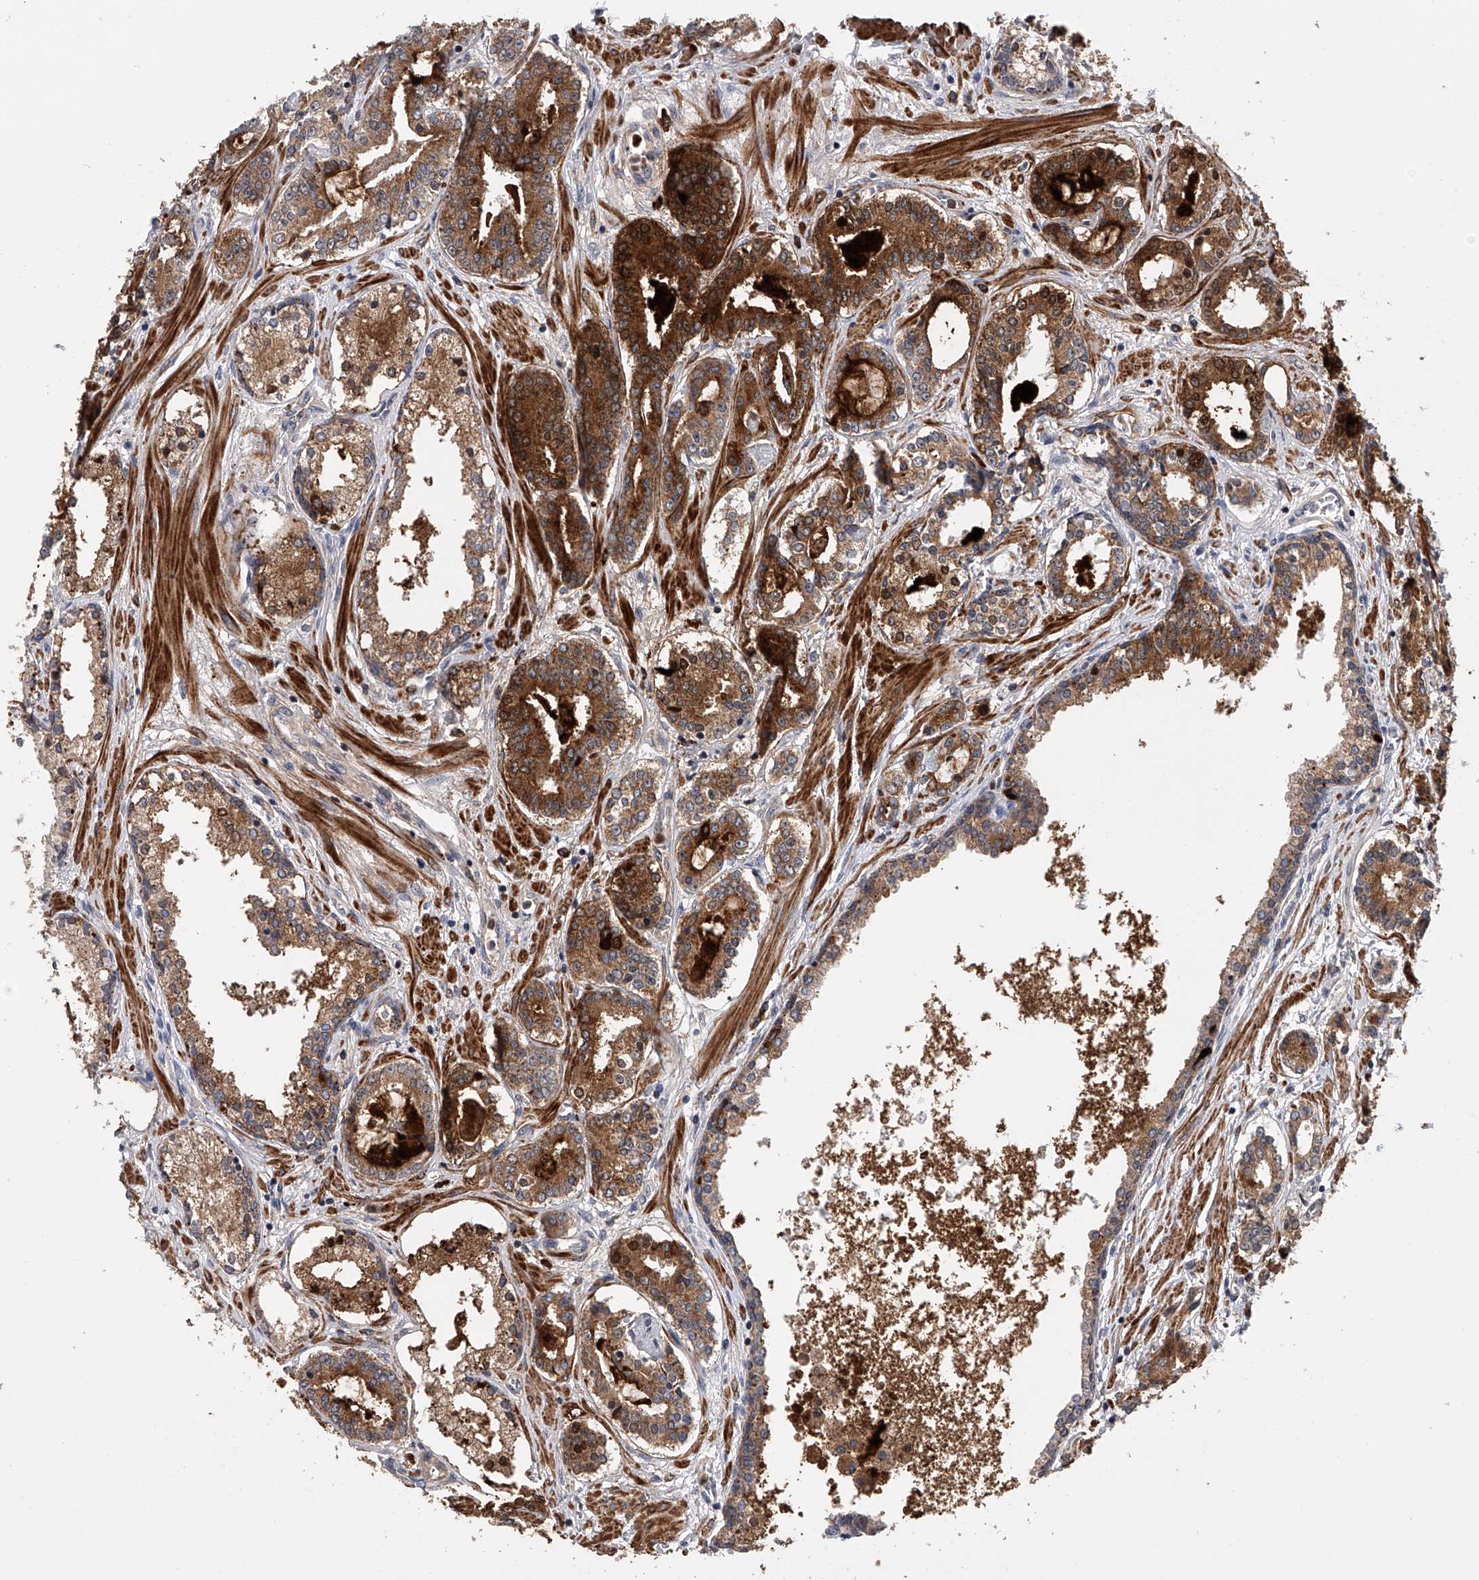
{"staining": {"intensity": "moderate", "quantity": ">75%", "location": "cytoplasmic/membranous"}, "tissue": "prostate cancer", "cell_type": "Tumor cells", "image_type": "cancer", "snomed": [{"axis": "morphology", "description": "Adenocarcinoma, High grade"}, {"axis": "topography", "description": "Prostate"}], "caption": "A brown stain shows moderate cytoplasmic/membranous positivity of a protein in prostate cancer tumor cells. (DAB (3,3'-diaminobenzidine) IHC, brown staining for protein, blue staining for nuclei).", "gene": "SPOCK1", "patient": {"sex": "male", "age": 58}}